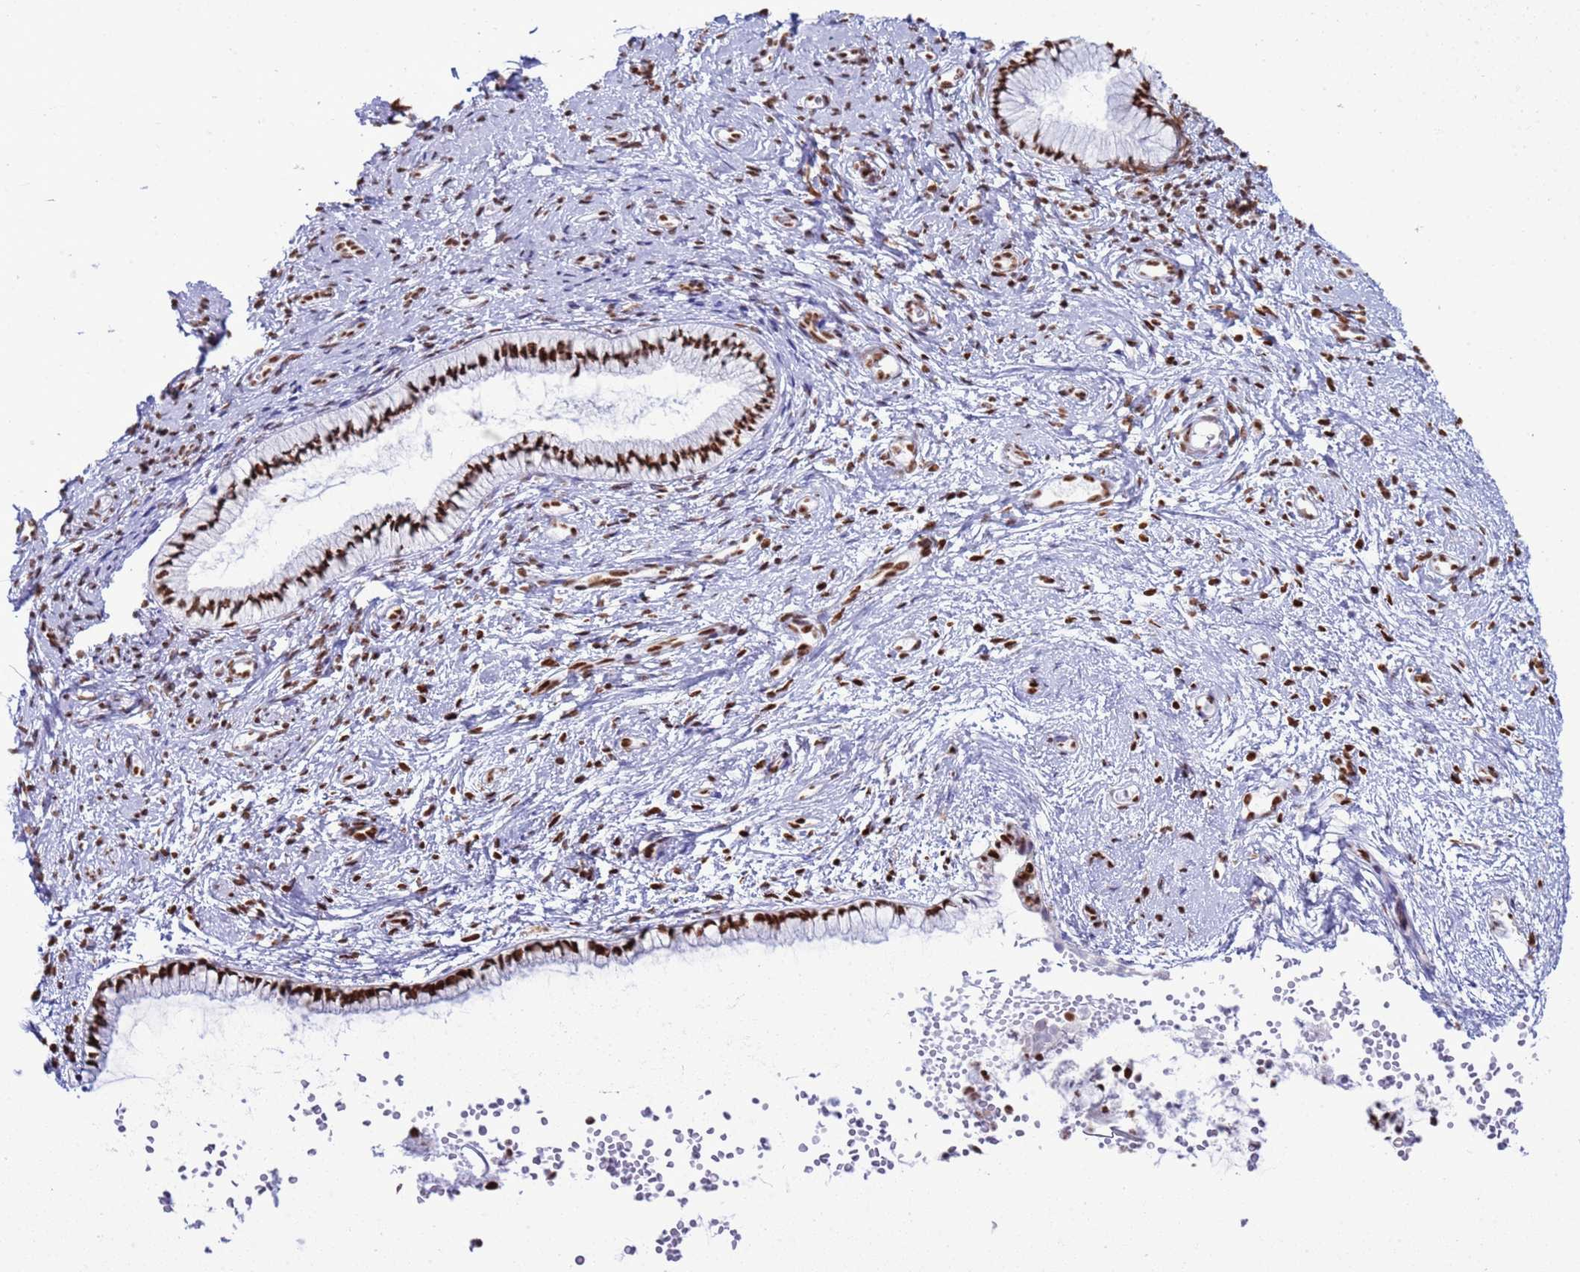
{"staining": {"intensity": "moderate", "quantity": ">75%", "location": "nuclear"}, "tissue": "cervix", "cell_type": "Glandular cells", "image_type": "normal", "snomed": [{"axis": "morphology", "description": "Normal tissue, NOS"}, {"axis": "topography", "description": "Cervix"}], "caption": "IHC histopathology image of benign cervix: human cervix stained using immunohistochemistry (IHC) reveals medium levels of moderate protein expression localized specifically in the nuclear of glandular cells, appearing as a nuclear brown color.", "gene": "RALY", "patient": {"sex": "female", "age": 57}}